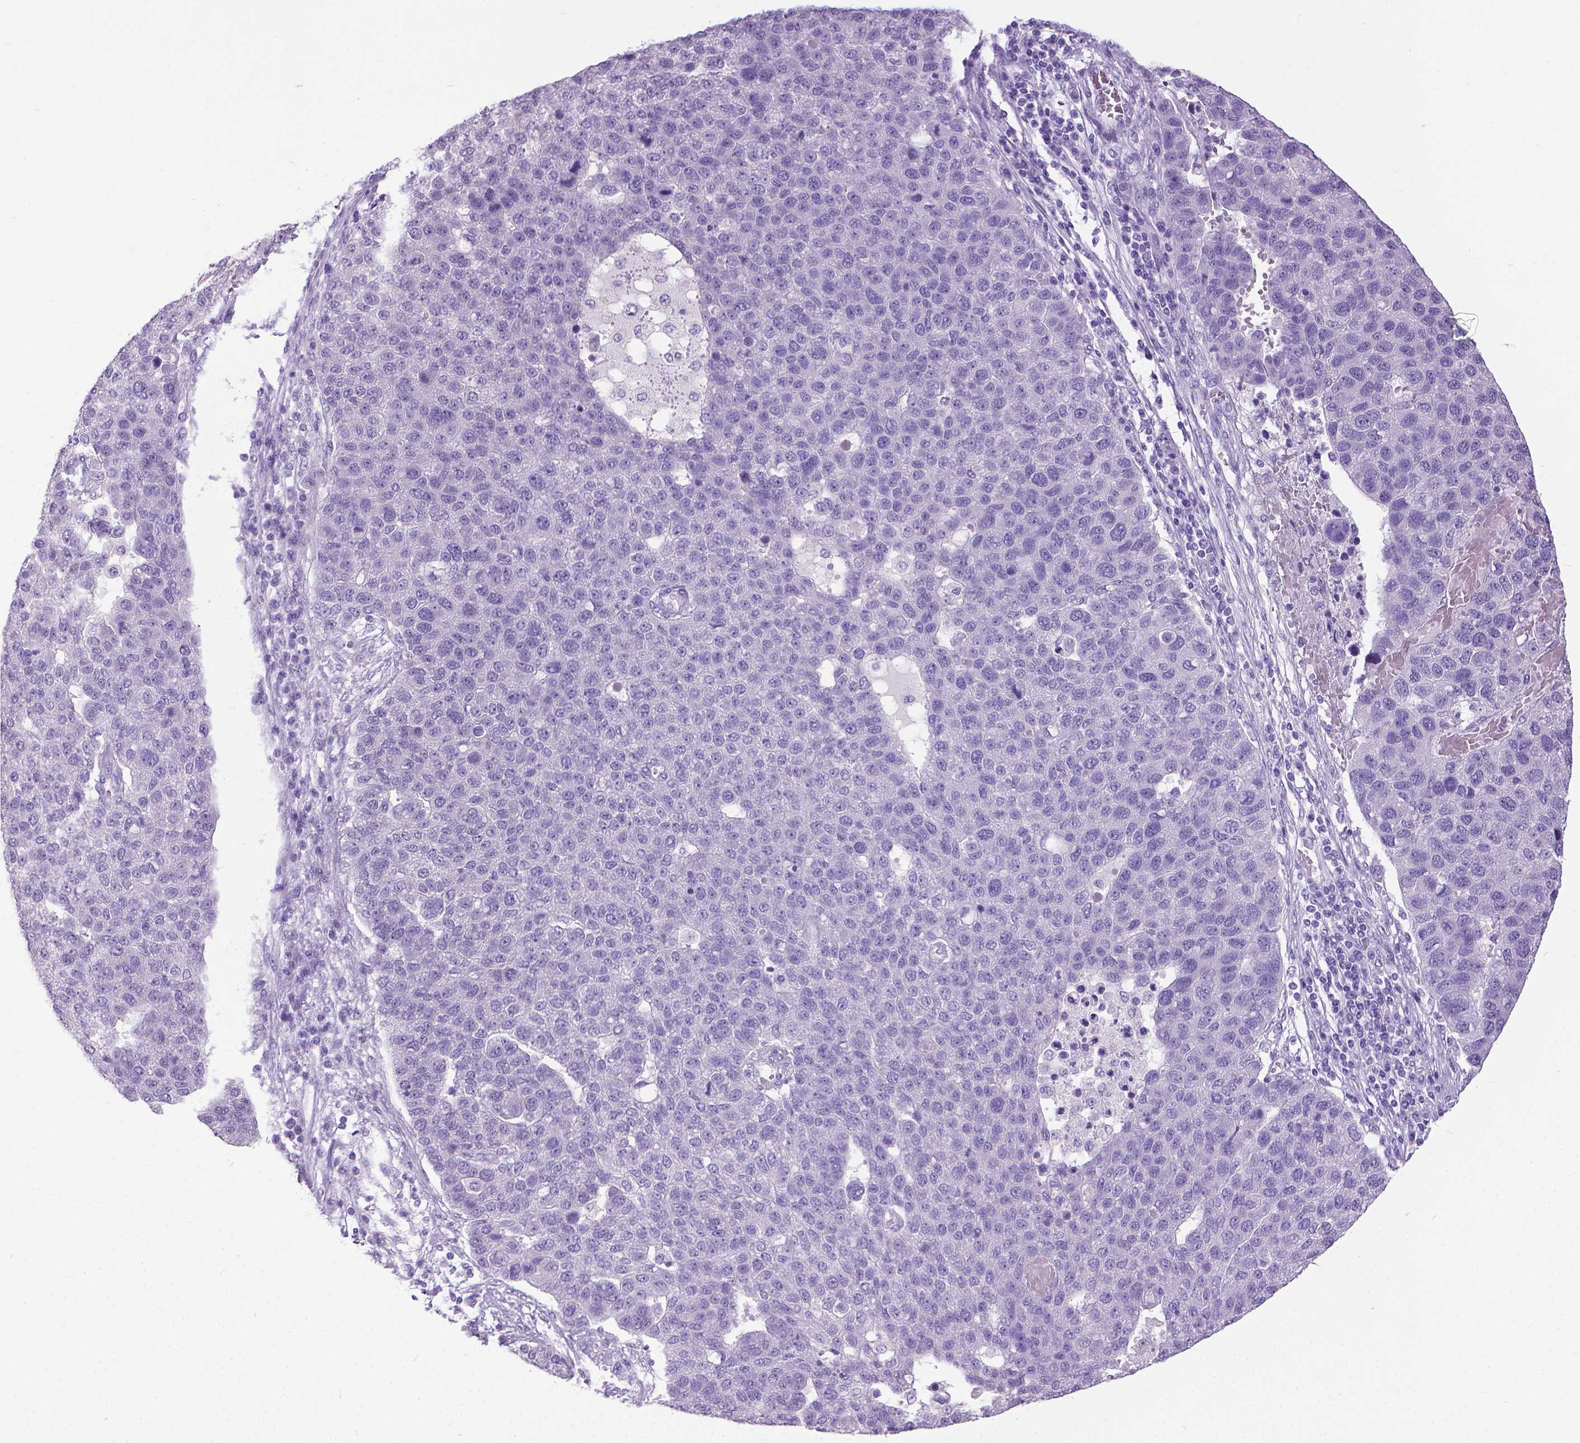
{"staining": {"intensity": "negative", "quantity": "none", "location": "none"}, "tissue": "pancreatic cancer", "cell_type": "Tumor cells", "image_type": "cancer", "snomed": [{"axis": "morphology", "description": "Adenocarcinoma, NOS"}, {"axis": "topography", "description": "Pancreas"}], "caption": "Protein analysis of pancreatic cancer exhibits no significant expression in tumor cells.", "gene": "KRT5", "patient": {"sex": "female", "age": 61}}